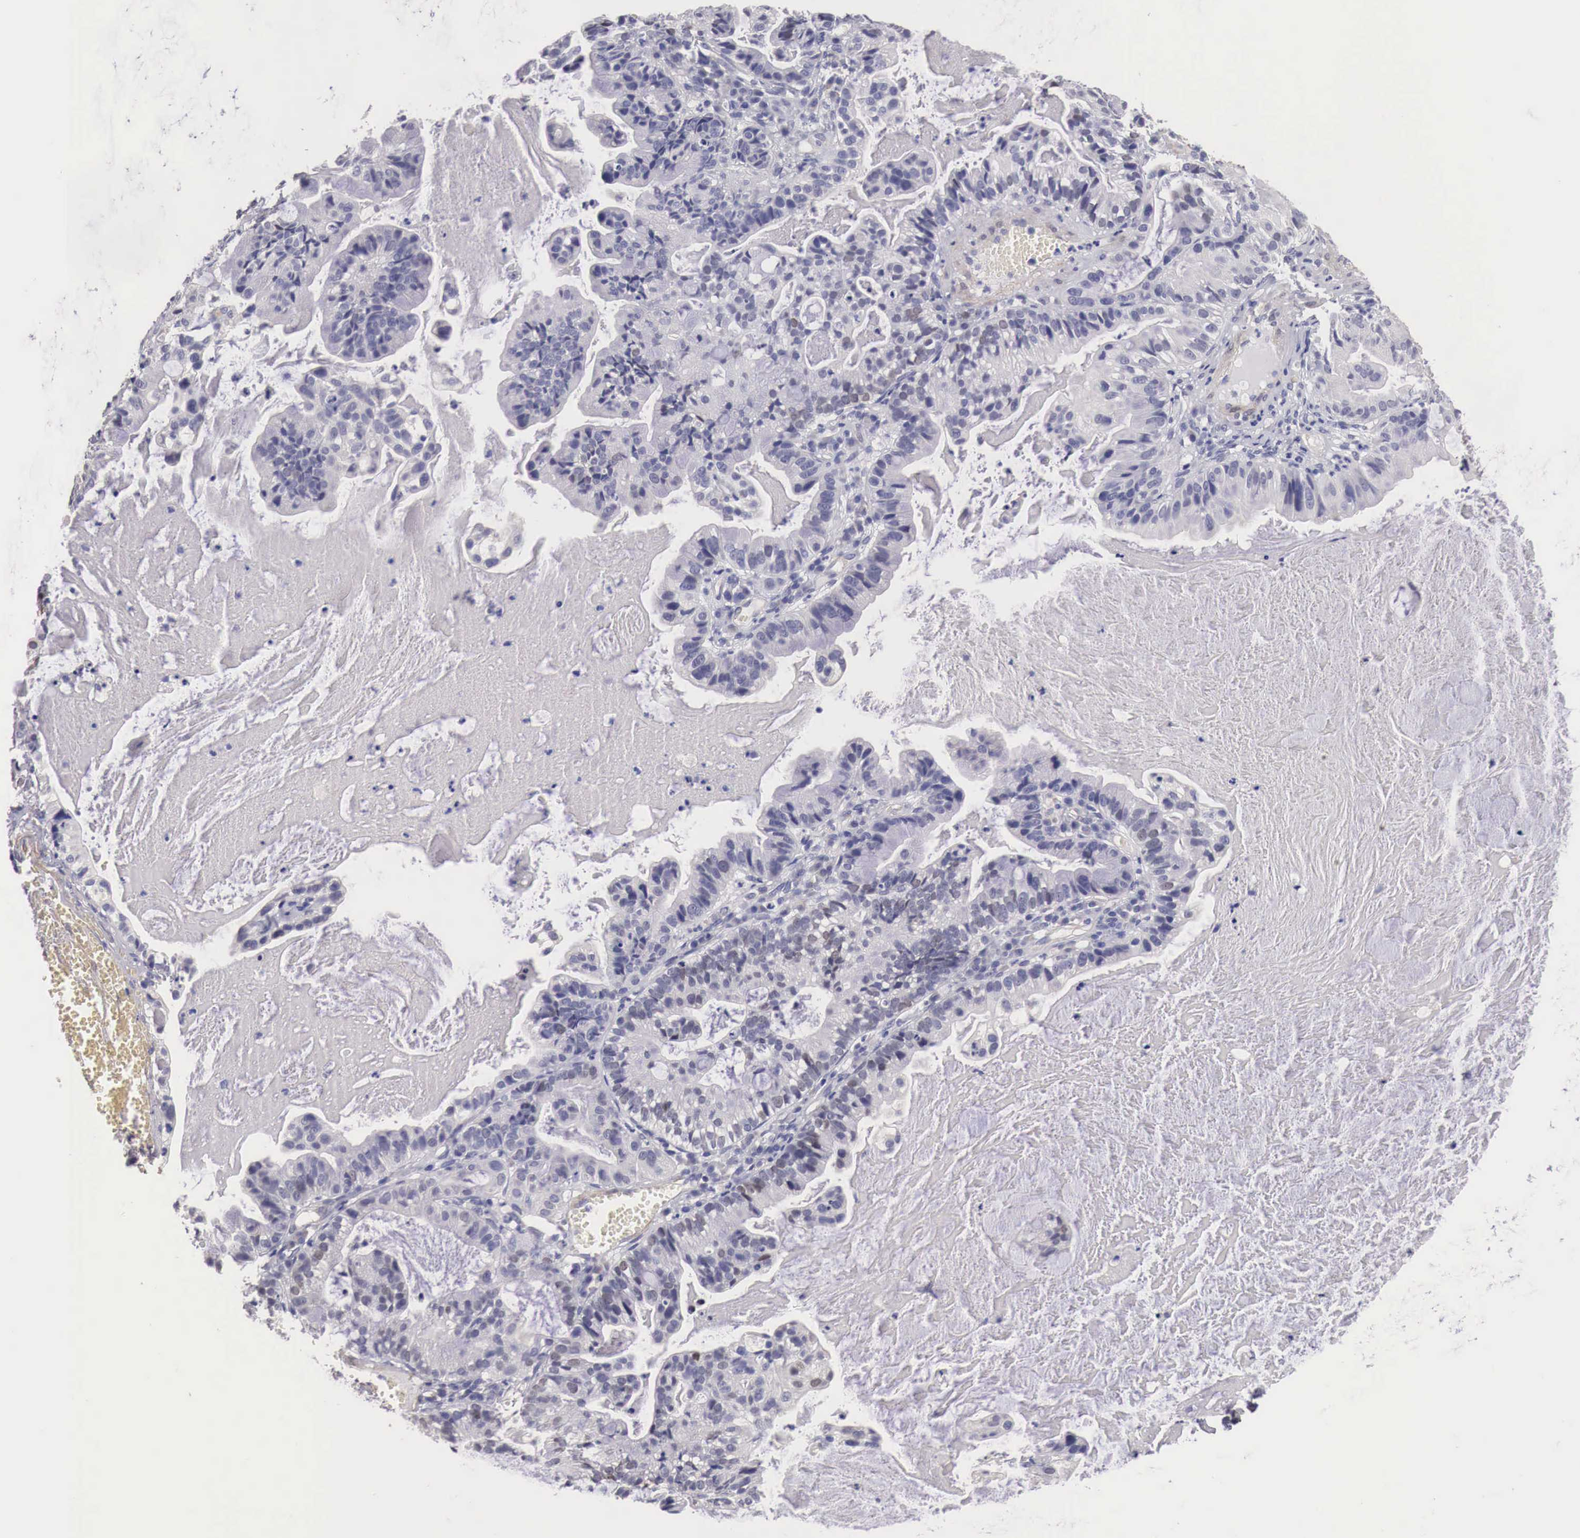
{"staining": {"intensity": "negative", "quantity": "none", "location": "none"}, "tissue": "cervical cancer", "cell_type": "Tumor cells", "image_type": "cancer", "snomed": [{"axis": "morphology", "description": "Adenocarcinoma, NOS"}, {"axis": "topography", "description": "Cervix"}], "caption": "Tumor cells are negative for protein expression in human cervical cancer.", "gene": "ENOX2", "patient": {"sex": "female", "age": 41}}